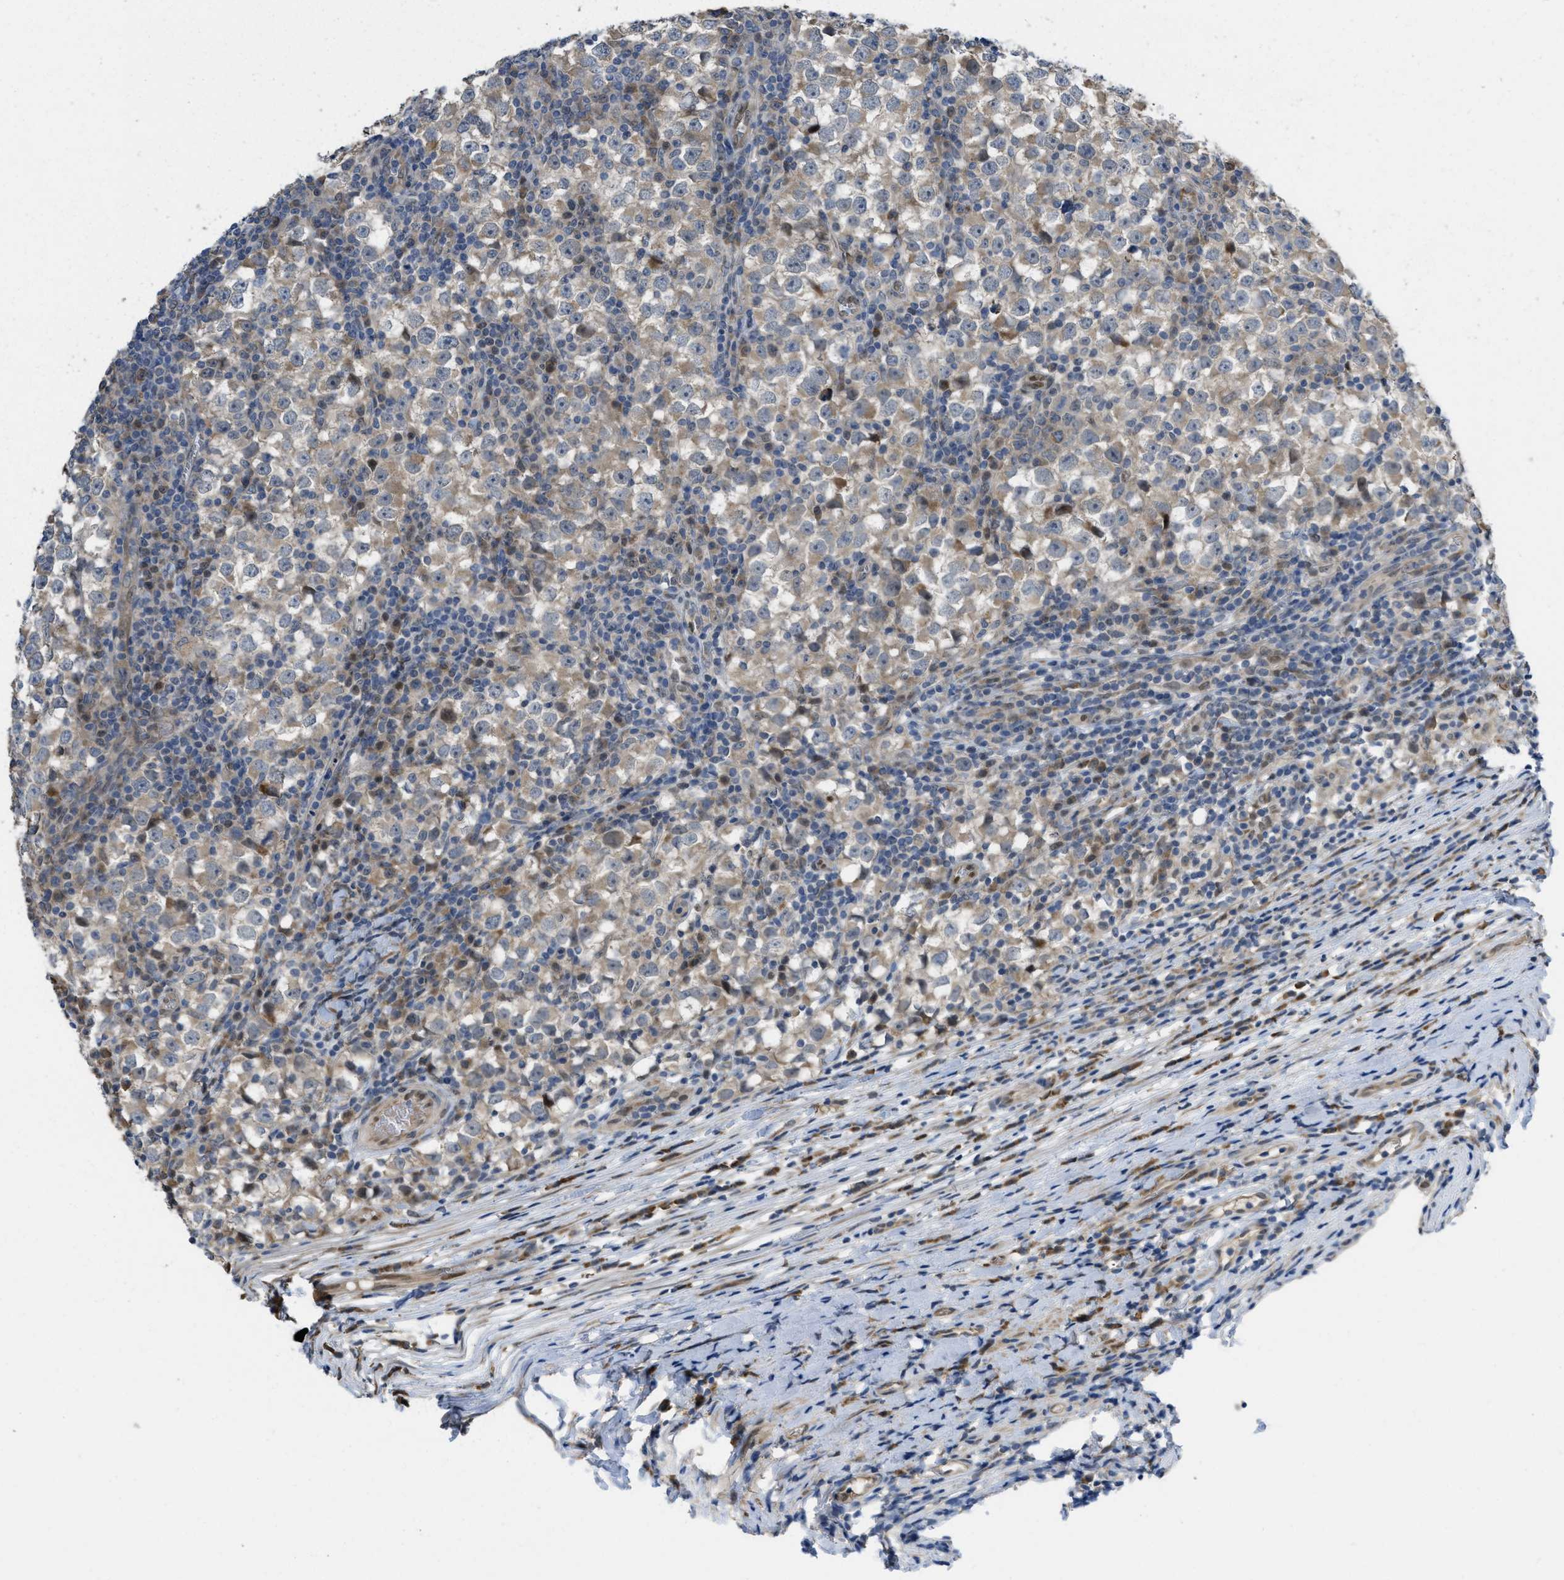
{"staining": {"intensity": "weak", "quantity": ">75%", "location": "cytoplasmic/membranous"}, "tissue": "testis cancer", "cell_type": "Tumor cells", "image_type": "cancer", "snomed": [{"axis": "morphology", "description": "Seminoma, NOS"}, {"axis": "topography", "description": "Testis"}], "caption": "Protein staining displays weak cytoplasmic/membranous expression in about >75% of tumor cells in testis cancer (seminoma).", "gene": "CDPF1", "patient": {"sex": "male", "age": 65}}